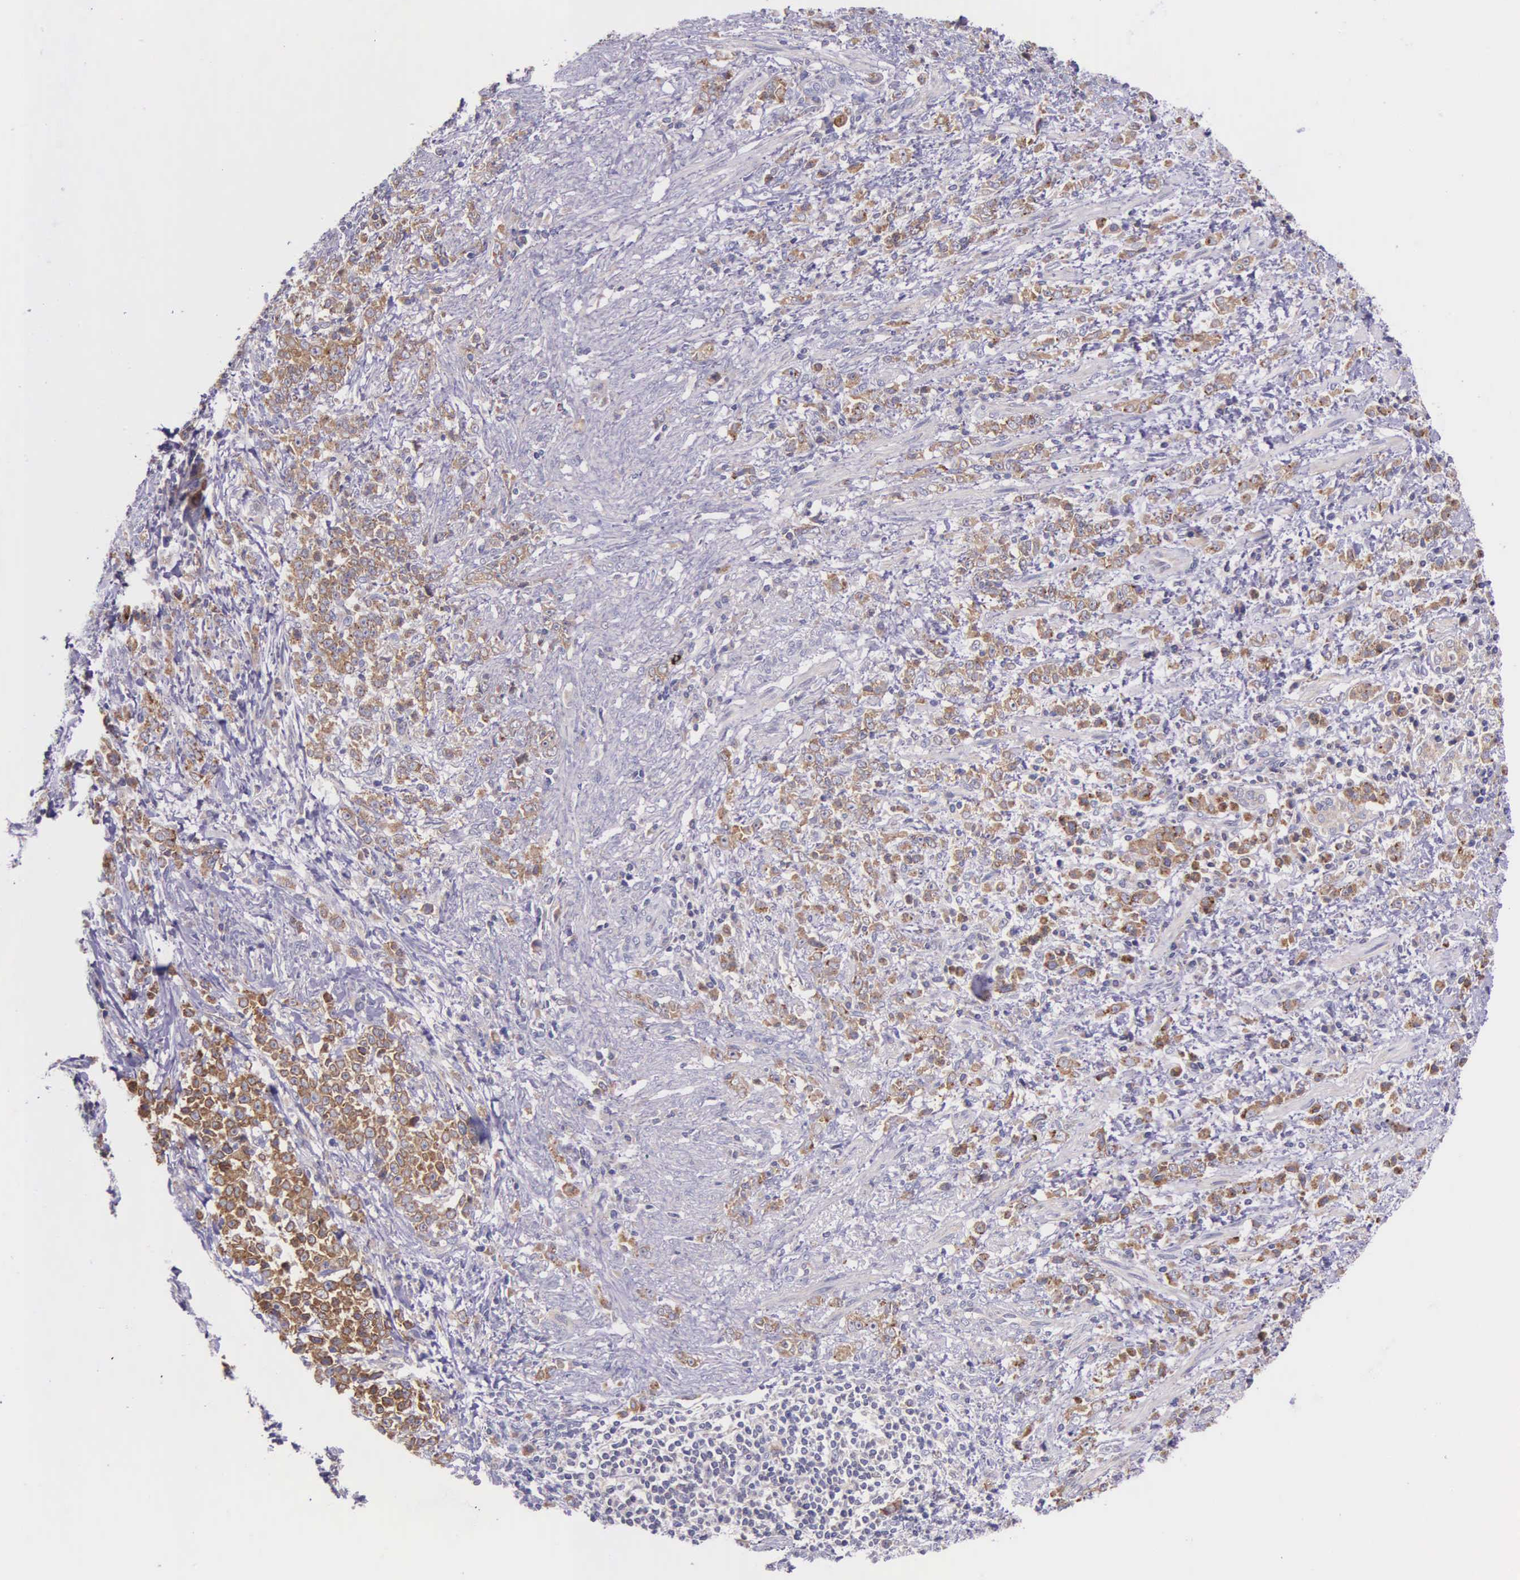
{"staining": {"intensity": "weak", "quantity": ">75%", "location": "cytoplasmic/membranous"}, "tissue": "stomach cancer", "cell_type": "Tumor cells", "image_type": "cancer", "snomed": [{"axis": "morphology", "description": "Adenocarcinoma, NOS"}, {"axis": "topography", "description": "Stomach, lower"}], "caption": "IHC image of neoplastic tissue: stomach cancer stained using immunohistochemistry (IHC) demonstrates low levels of weak protein expression localized specifically in the cytoplasmic/membranous of tumor cells, appearing as a cytoplasmic/membranous brown color.", "gene": "NSDHL", "patient": {"sex": "male", "age": 88}}